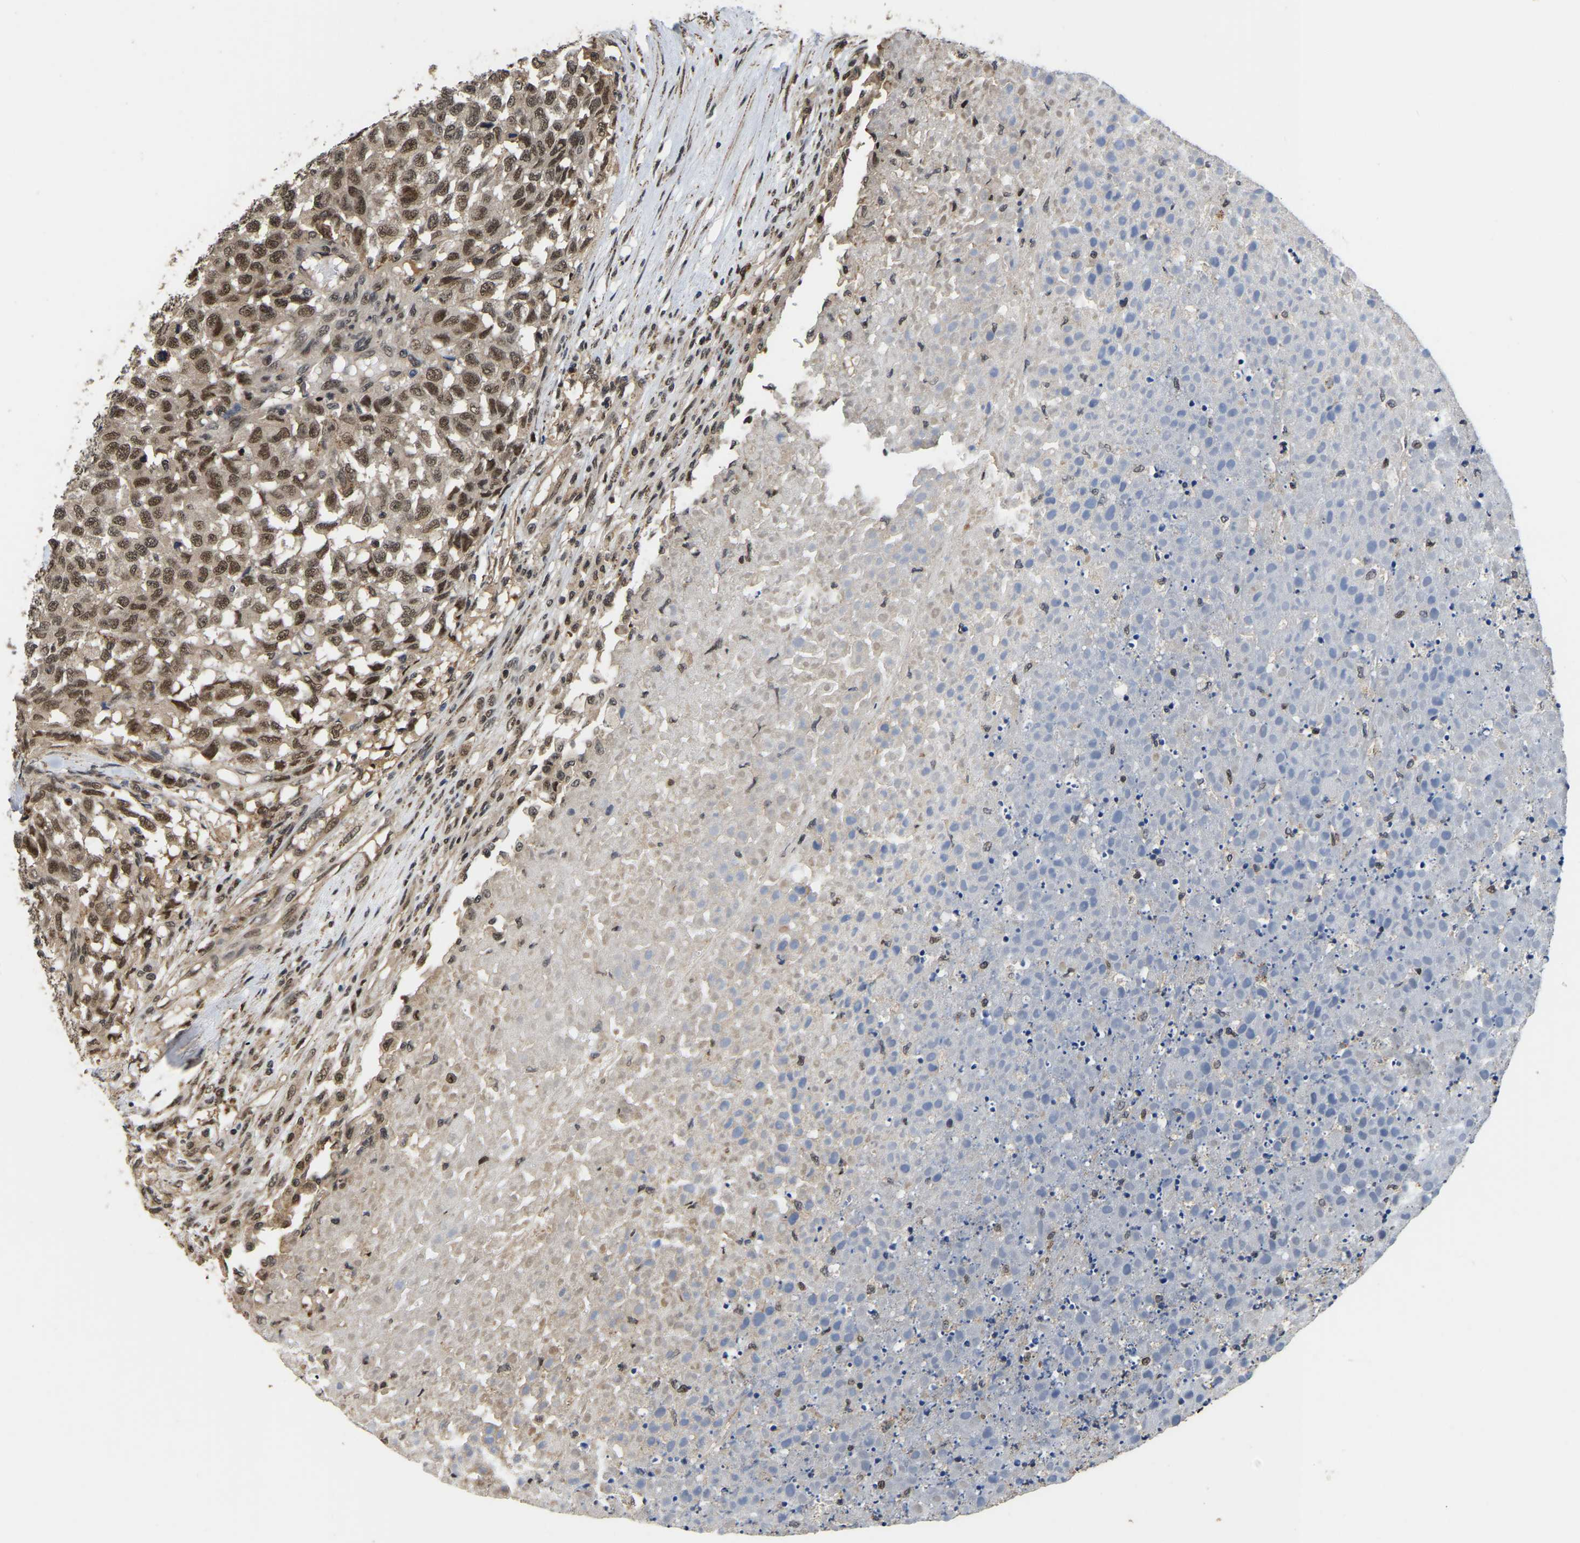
{"staining": {"intensity": "moderate", "quantity": ">75%", "location": "nuclear"}, "tissue": "testis cancer", "cell_type": "Tumor cells", "image_type": "cancer", "snomed": [{"axis": "morphology", "description": "Seminoma, NOS"}, {"axis": "topography", "description": "Testis"}], "caption": "The micrograph exhibits immunohistochemical staining of testis cancer (seminoma). There is moderate nuclear staining is seen in approximately >75% of tumor cells. (IHC, brightfield microscopy, high magnification).", "gene": "CIAO1", "patient": {"sex": "male", "age": 59}}